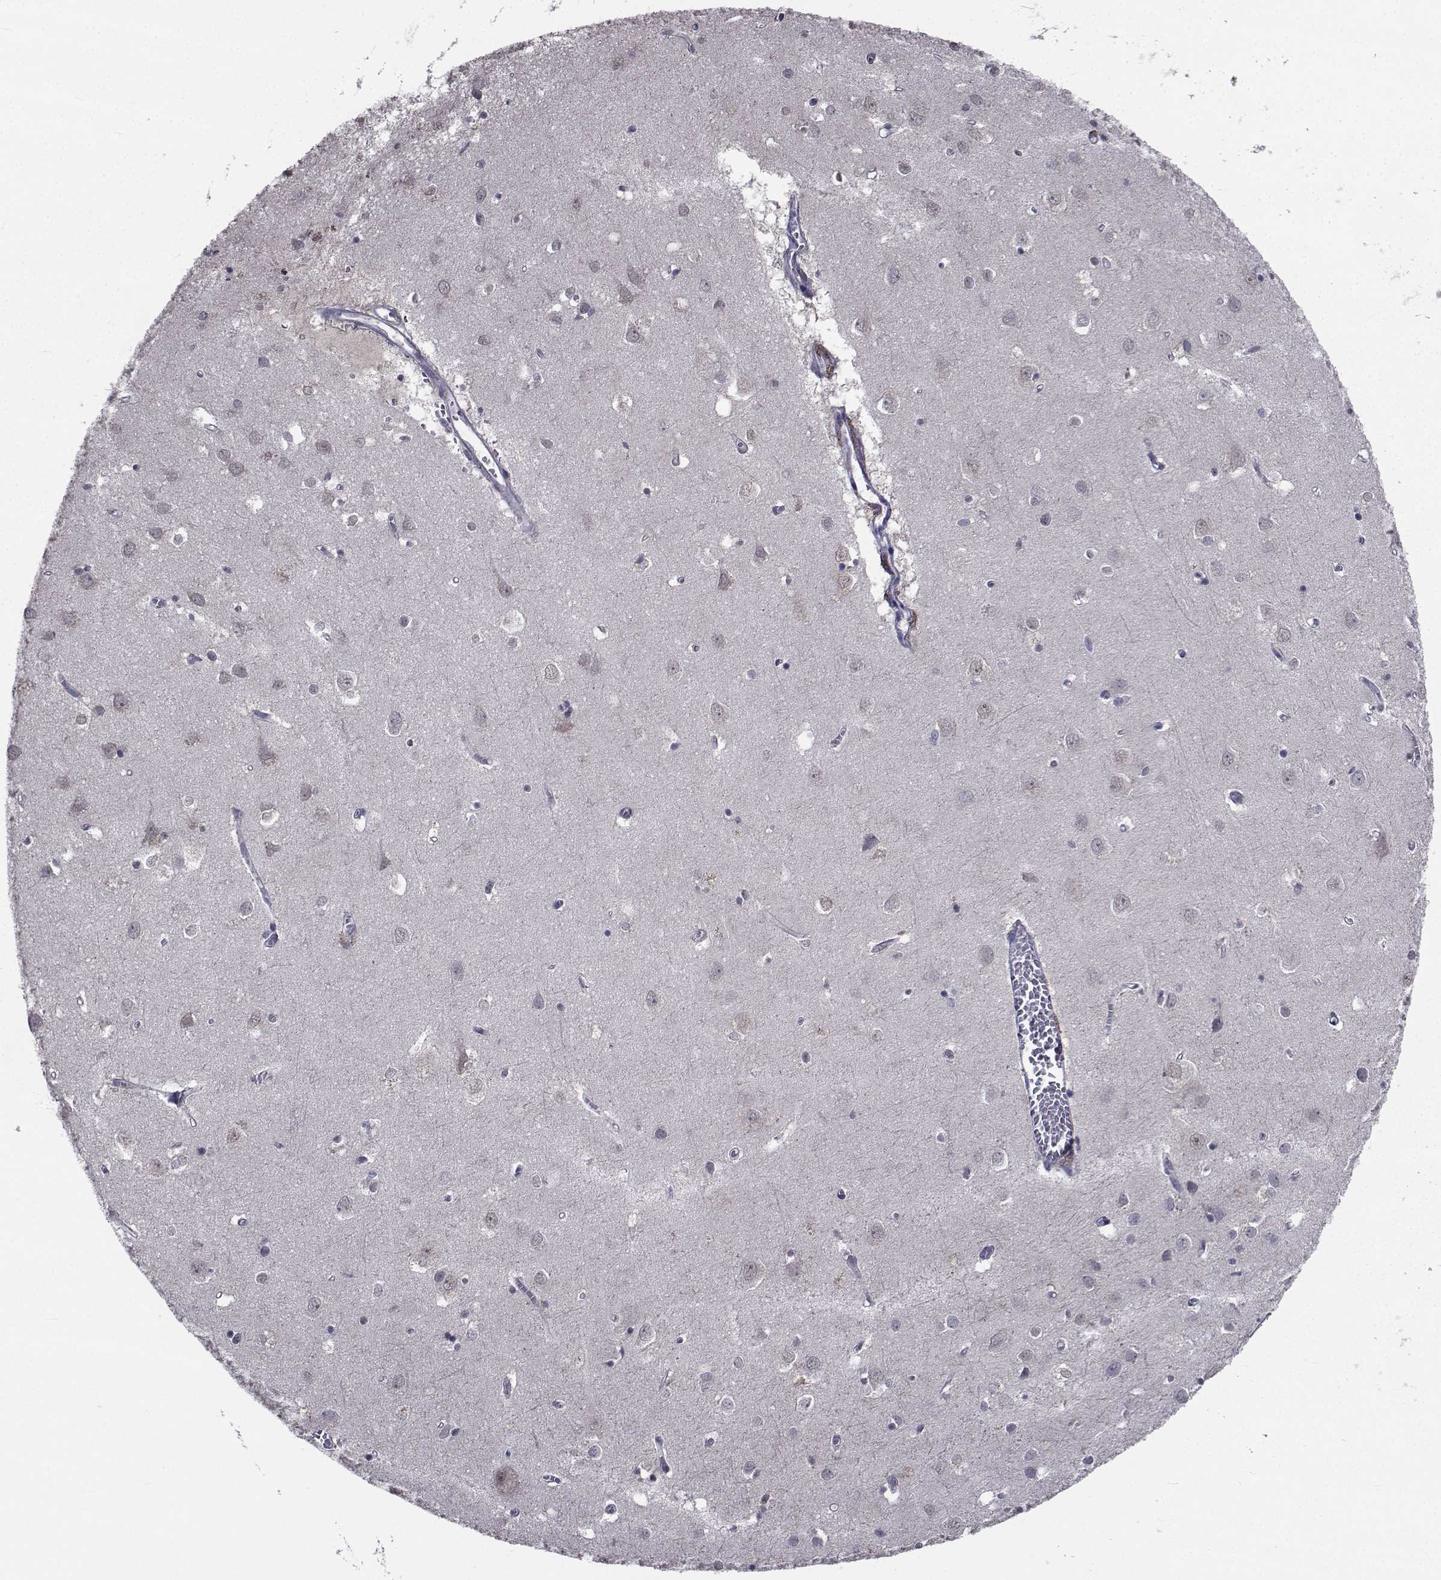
{"staining": {"intensity": "negative", "quantity": "none", "location": "none"}, "tissue": "cerebral cortex", "cell_type": "Endothelial cells", "image_type": "normal", "snomed": [{"axis": "morphology", "description": "Normal tissue, NOS"}, {"axis": "topography", "description": "Cerebral cortex"}], "caption": "A histopathology image of cerebral cortex stained for a protein reveals no brown staining in endothelial cells. The staining was performed using DAB to visualize the protein expression in brown, while the nuclei were stained in blue with hematoxylin (Magnification: 20x).", "gene": "CYP2S1", "patient": {"sex": "male", "age": 70}}